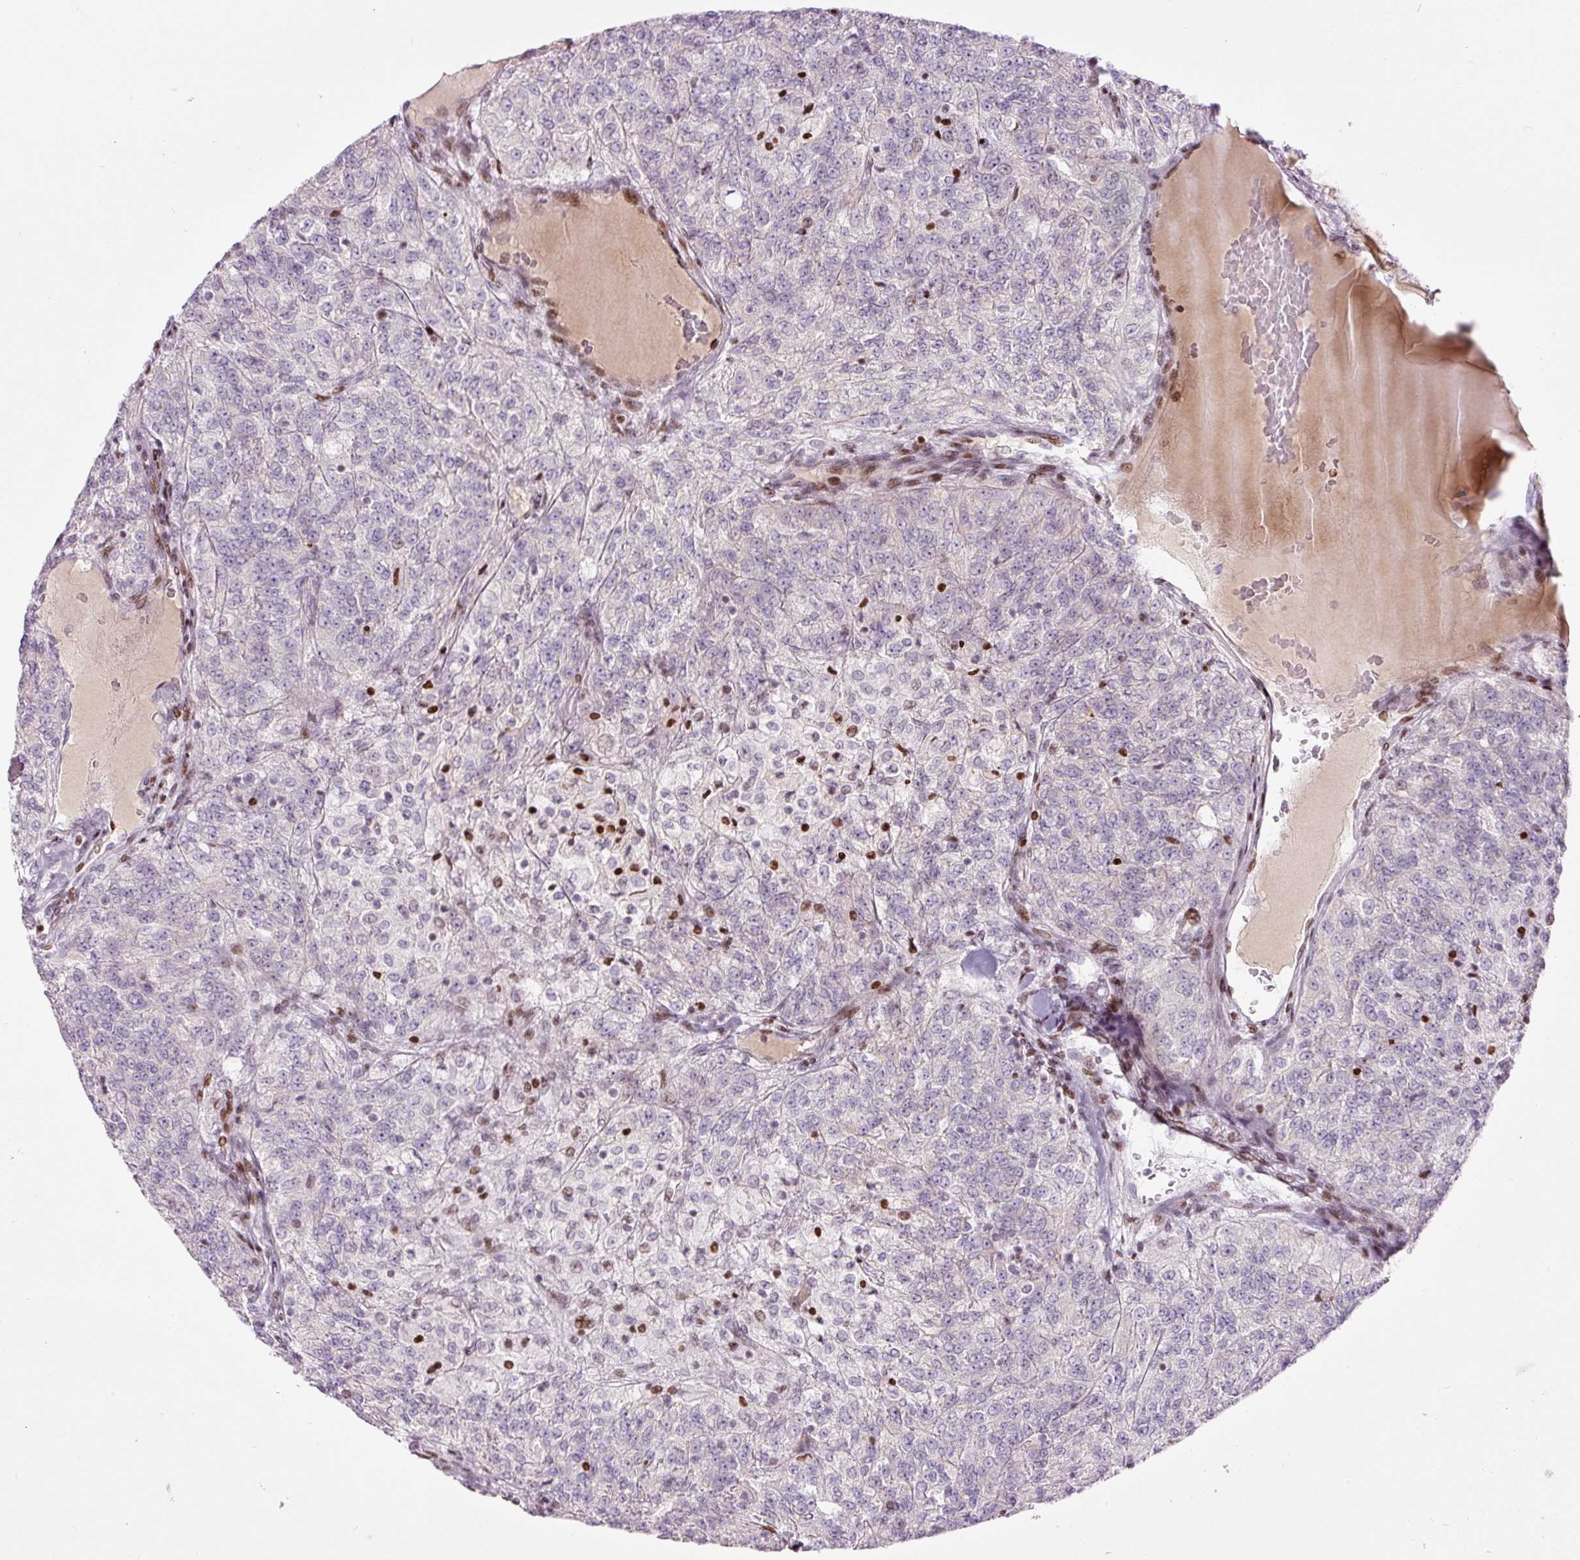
{"staining": {"intensity": "moderate", "quantity": "<25%", "location": "nuclear"}, "tissue": "renal cancer", "cell_type": "Tumor cells", "image_type": "cancer", "snomed": [{"axis": "morphology", "description": "Adenocarcinoma, NOS"}, {"axis": "topography", "description": "Kidney"}], "caption": "Immunohistochemistry staining of renal adenocarcinoma, which demonstrates low levels of moderate nuclear staining in approximately <25% of tumor cells indicating moderate nuclear protein positivity. The staining was performed using DAB (brown) for protein detection and nuclei were counterstained in hematoxylin (blue).", "gene": "TMEM177", "patient": {"sex": "female", "age": 63}}